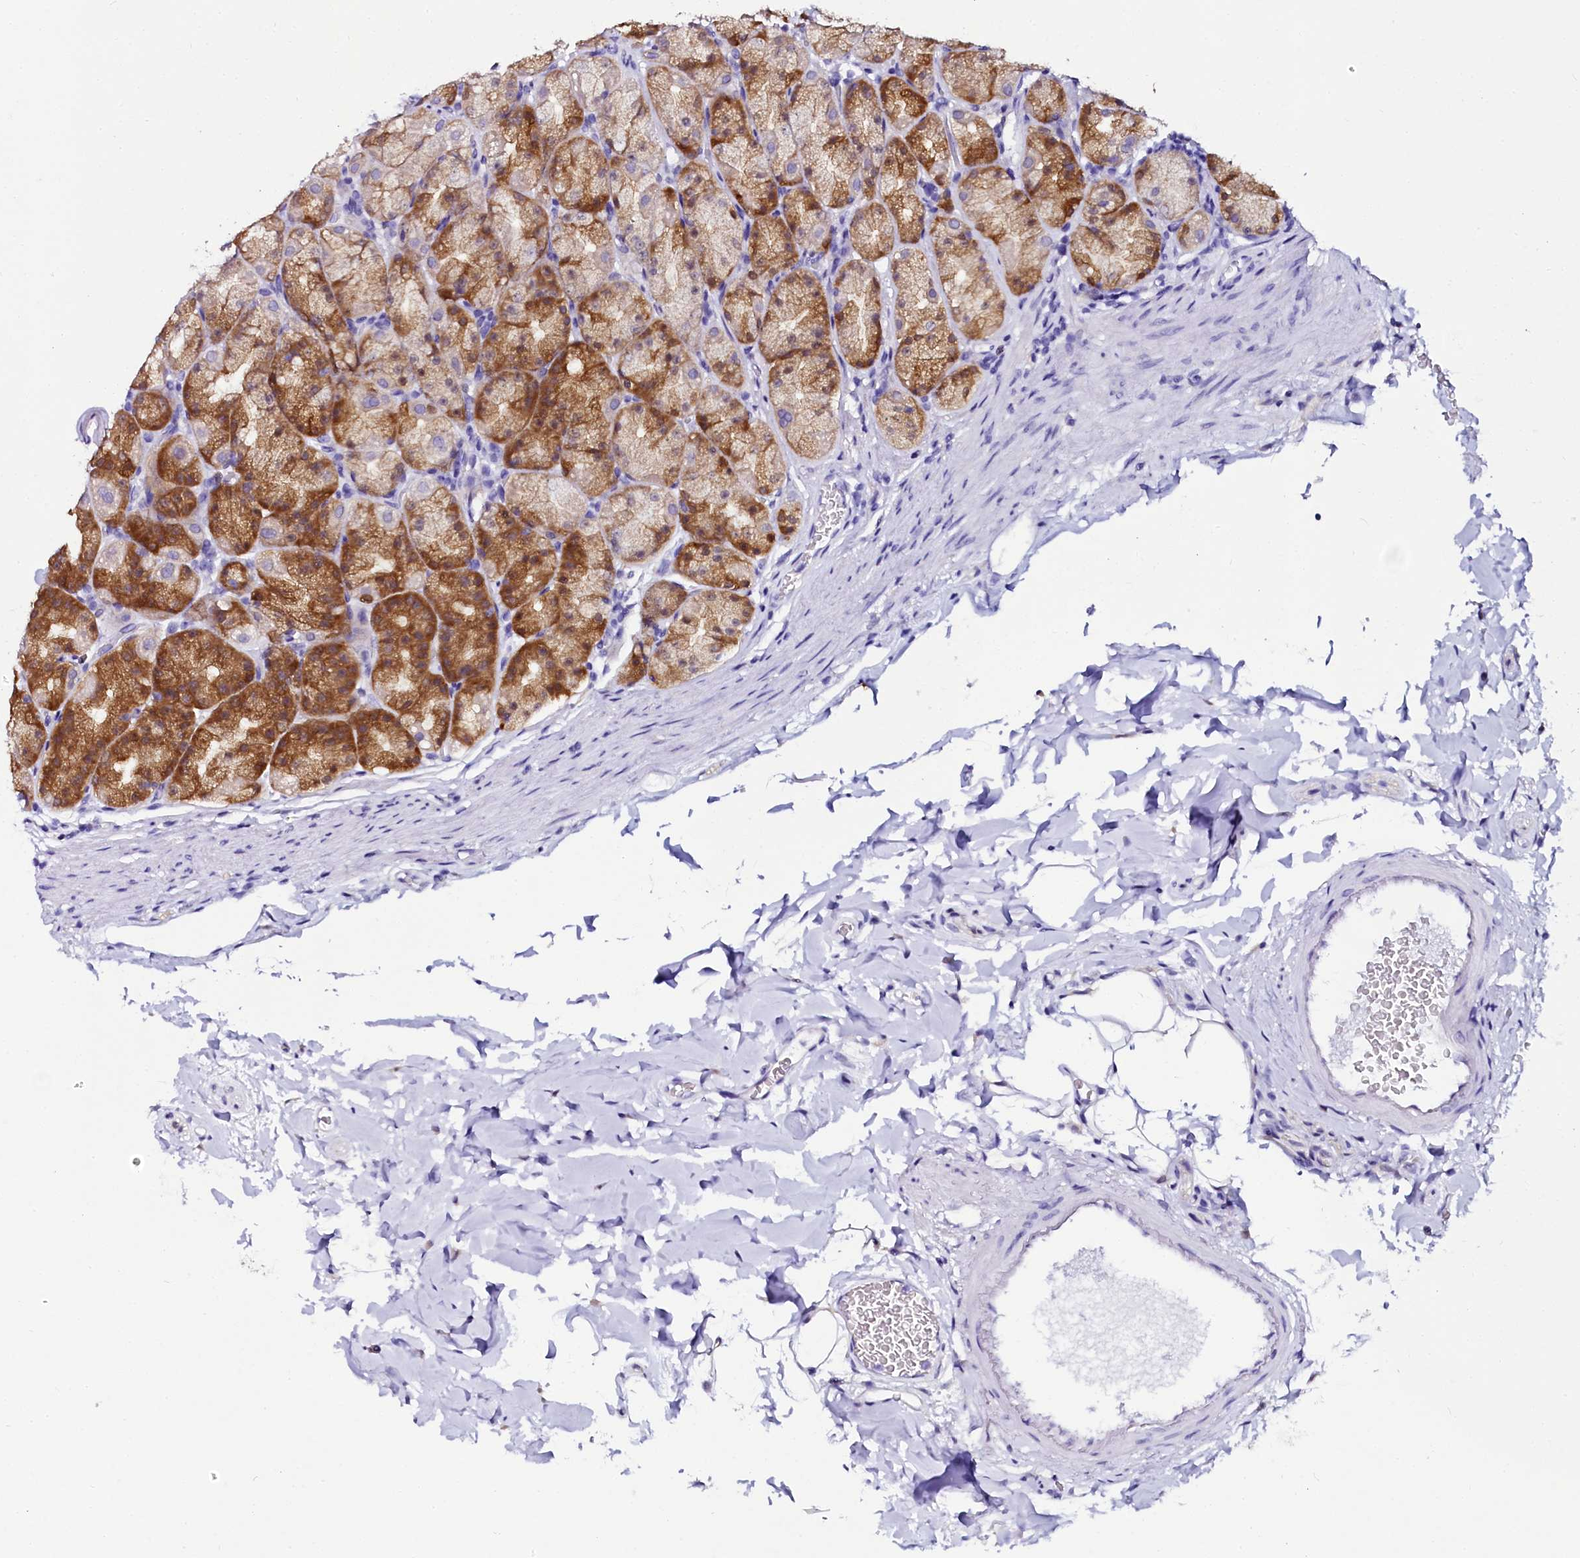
{"staining": {"intensity": "strong", "quantity": "25%-75%", "location": "cytoplasmic/membranous"}, "tissue": "stomach", "cell_type": "Glandular cells", "image_type": "normal", "snomed": [{"axis": "morphology", "description": "Normal tissue, NOS"}, {"axis": "topography", "description": "Stomach, upper"}], "caption": "A photomicrograph of human stomach stained for a protein exhibits strong cytoplasmic/membranous brown staining in glandular cells.", "gene": "SORD", "patient": {"sex": "male", "age": 68}}